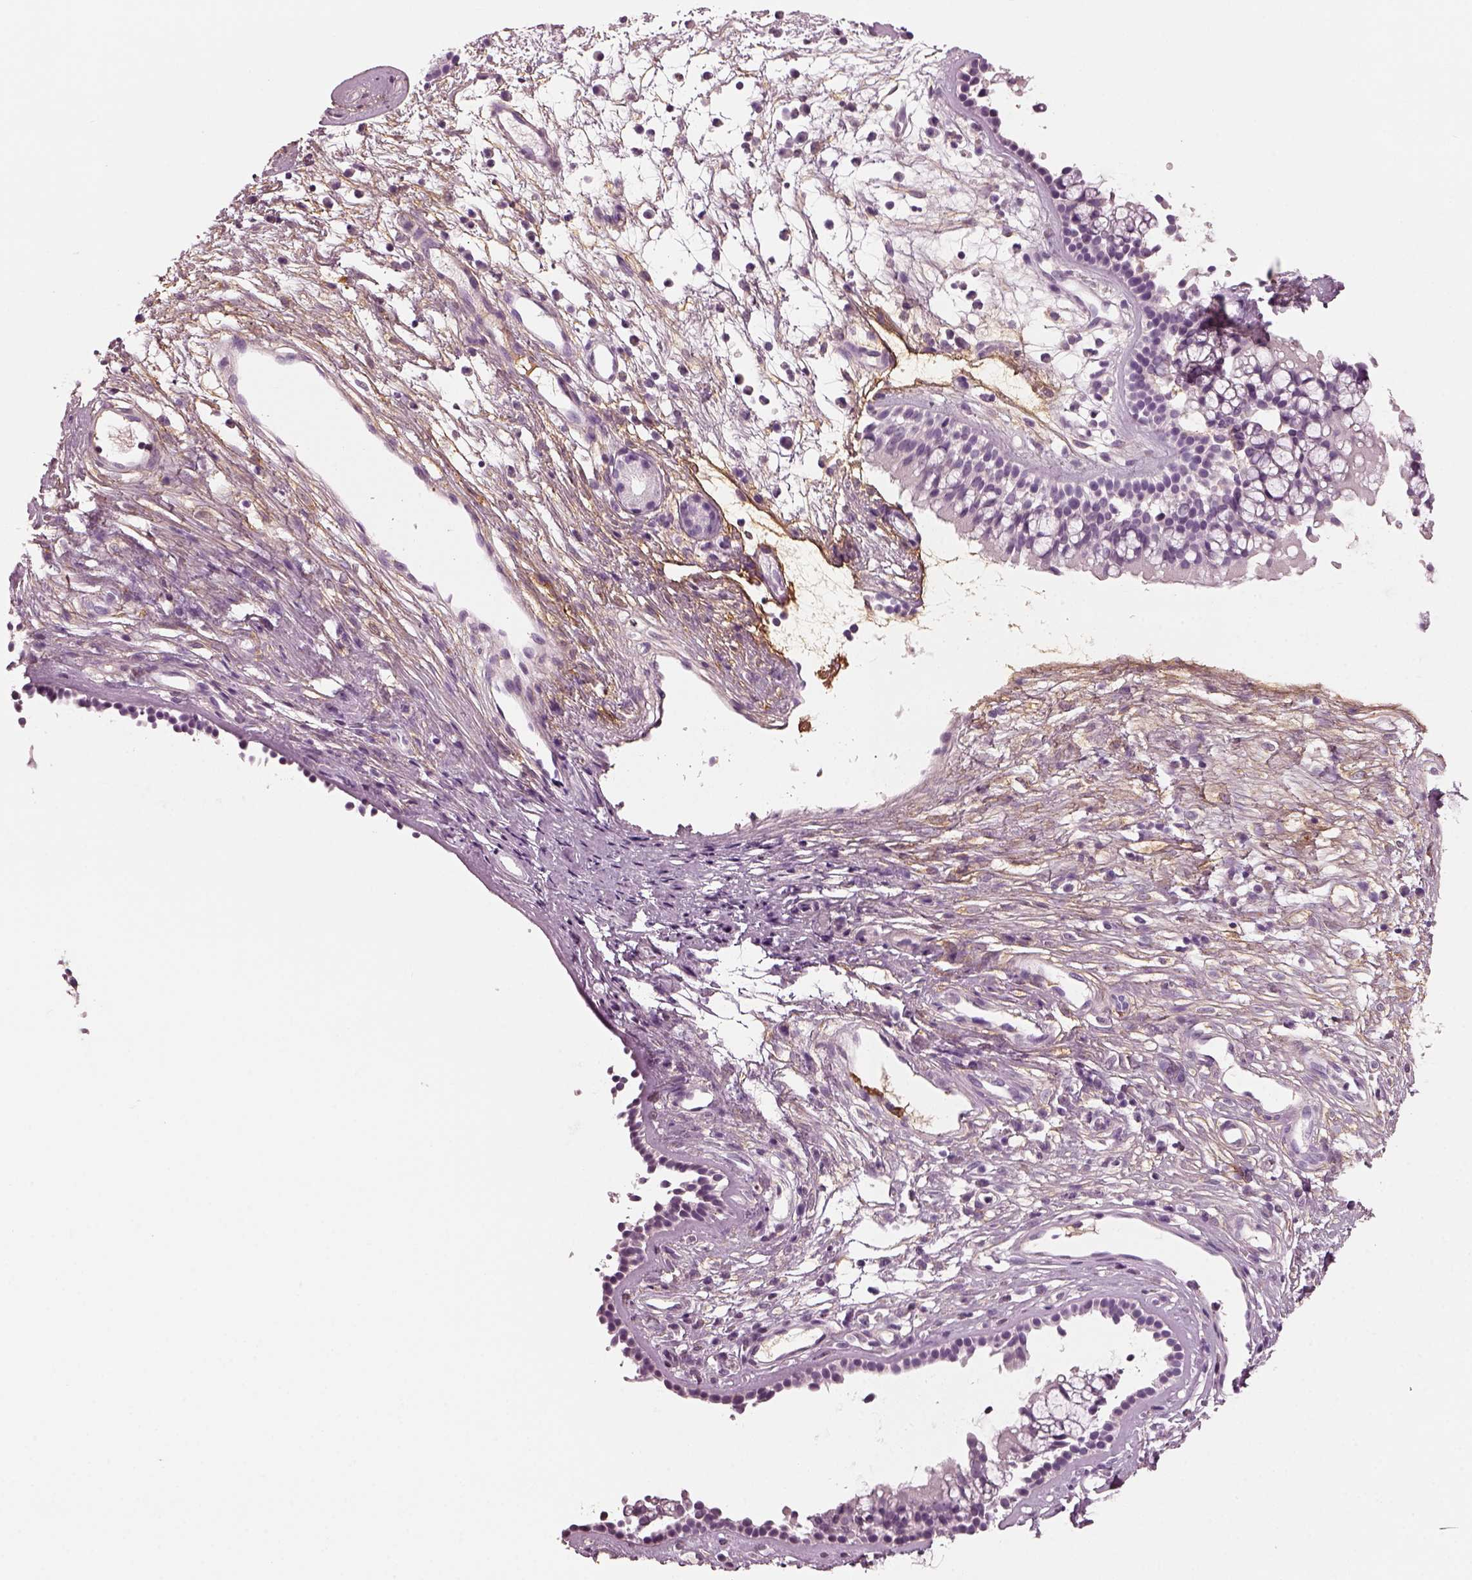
{"staining": {"intensity": "negative", "quantity": "none", "location": "none"}, "tissue": "nasopharynx", "cell_type": "Respiratory epithelial cells", "image_type": "normal", "snomed": [{"axis": "morphology", "description": "Normal tissue, NOS"}, {"axis": "topography", "description": "Nasopharynx"}], "caption": "High magnification brightfield microscopy of unremarkable nasopharynx stained with DAB (3,3'-diaminobenzidine) (brown) and counterstained with hematoxylin (blue): respiratory epithelial cells show no significant positivity.", "gene": "TRIM69", "patient": {"sex": "male", "age": 77}}